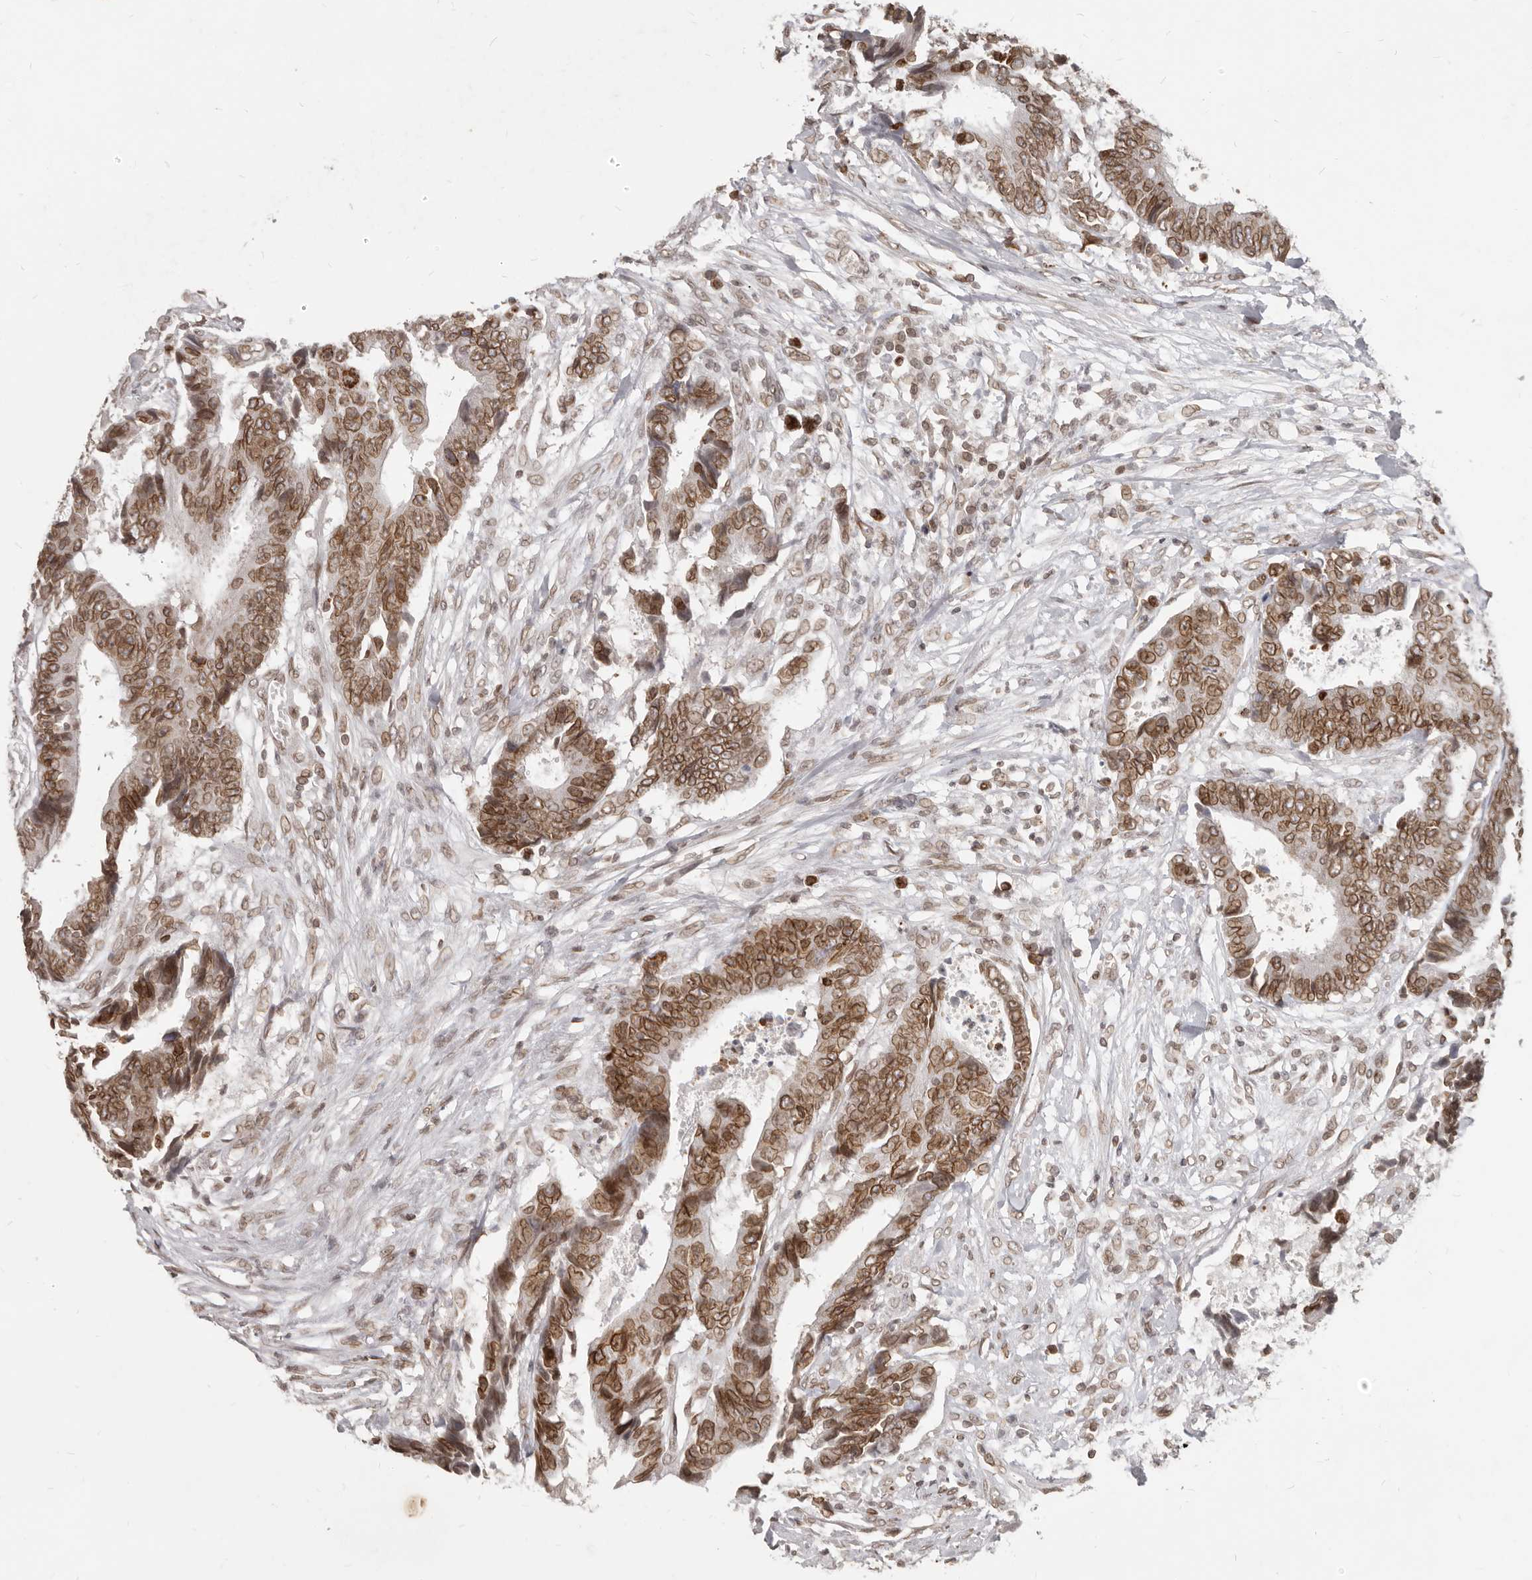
{"staining": {"intensity": "moderate", "quantity": ">75%", "location": "cytoplasmic/membranous,nuclear"}, "tissue": "colorectal cancer", "cell_type": "Tumor cells", "image_type": "cancer", "snomed": [{"axis": "morphology", "description": "Adenocarcinoma, NOS"}, {"axis": "topography", "description": "Rectum"}], "caption": "Protein staining of adenocarcinoma (colorectal) tissue reveals moderate cytoplasmic/membranous and nuclear positivity in about >75% of tumor cells. Using DAB (3,3'-diaminobenzidine) (brown) and hematoxylin (blue) stains, captured at high magnification using brightfield microscopy.", "gene": "NUP153", "patient": {"sex": "male", "age": 84}}